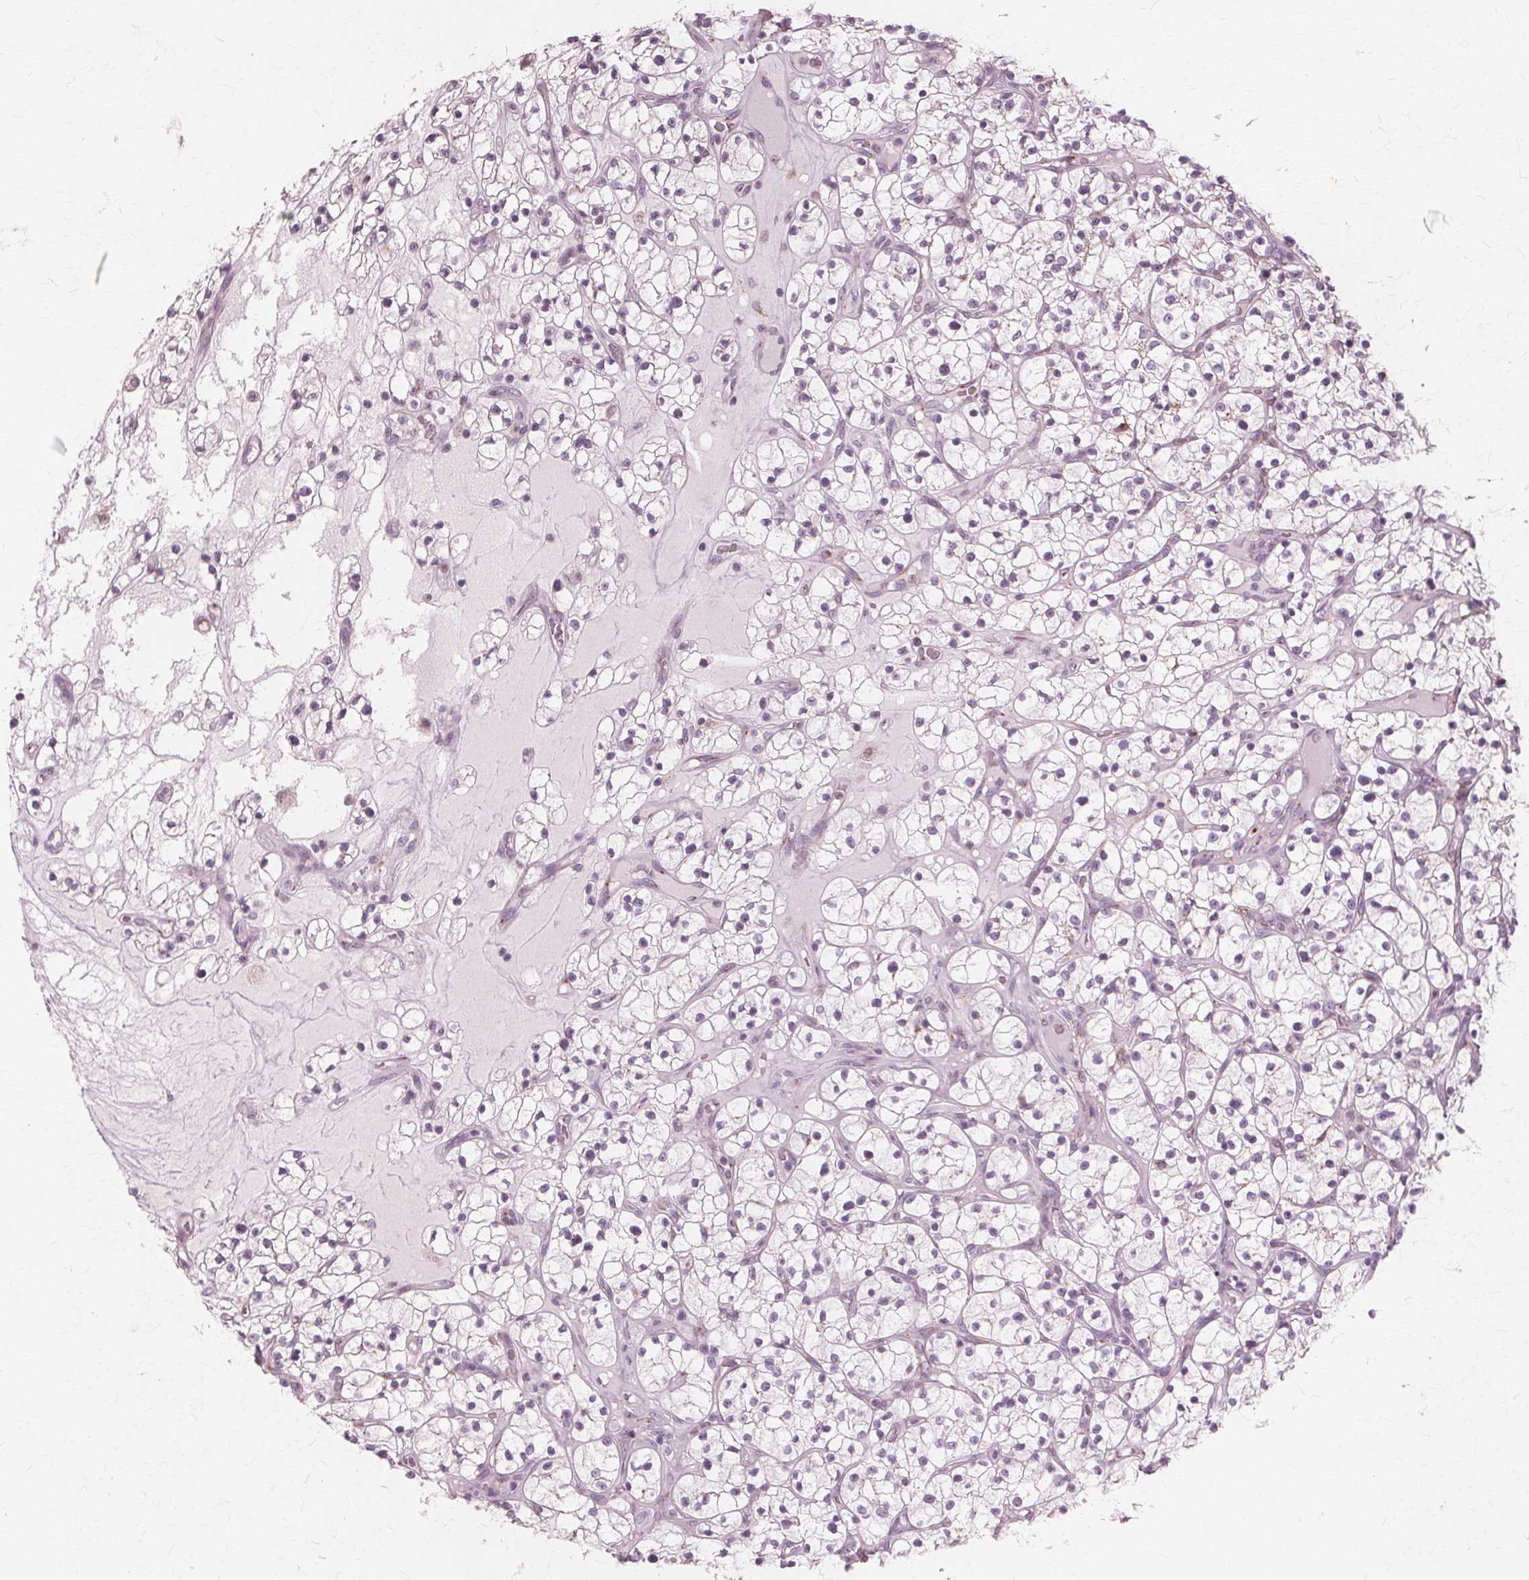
{"staining": {"intensity": "negative", "quantity": "none", "location": "none"}, "tissue": "renal cancer", "cell_type": "Tumor cells", "image_type": "cancer", "snomed": [{"axis": "morphology", "description": "Adenocarcinoma, NOS"}, {"axis": "topography", "description": "Kidney"}], "caption": "Immunohistochemistry micrograph of neoplastic tissue: human renal cancer stained with DAB reveals no significant protein positivity in tumor cells.", "gene": "DNASE2", "patient": {"sex": "female", "age": 64}}